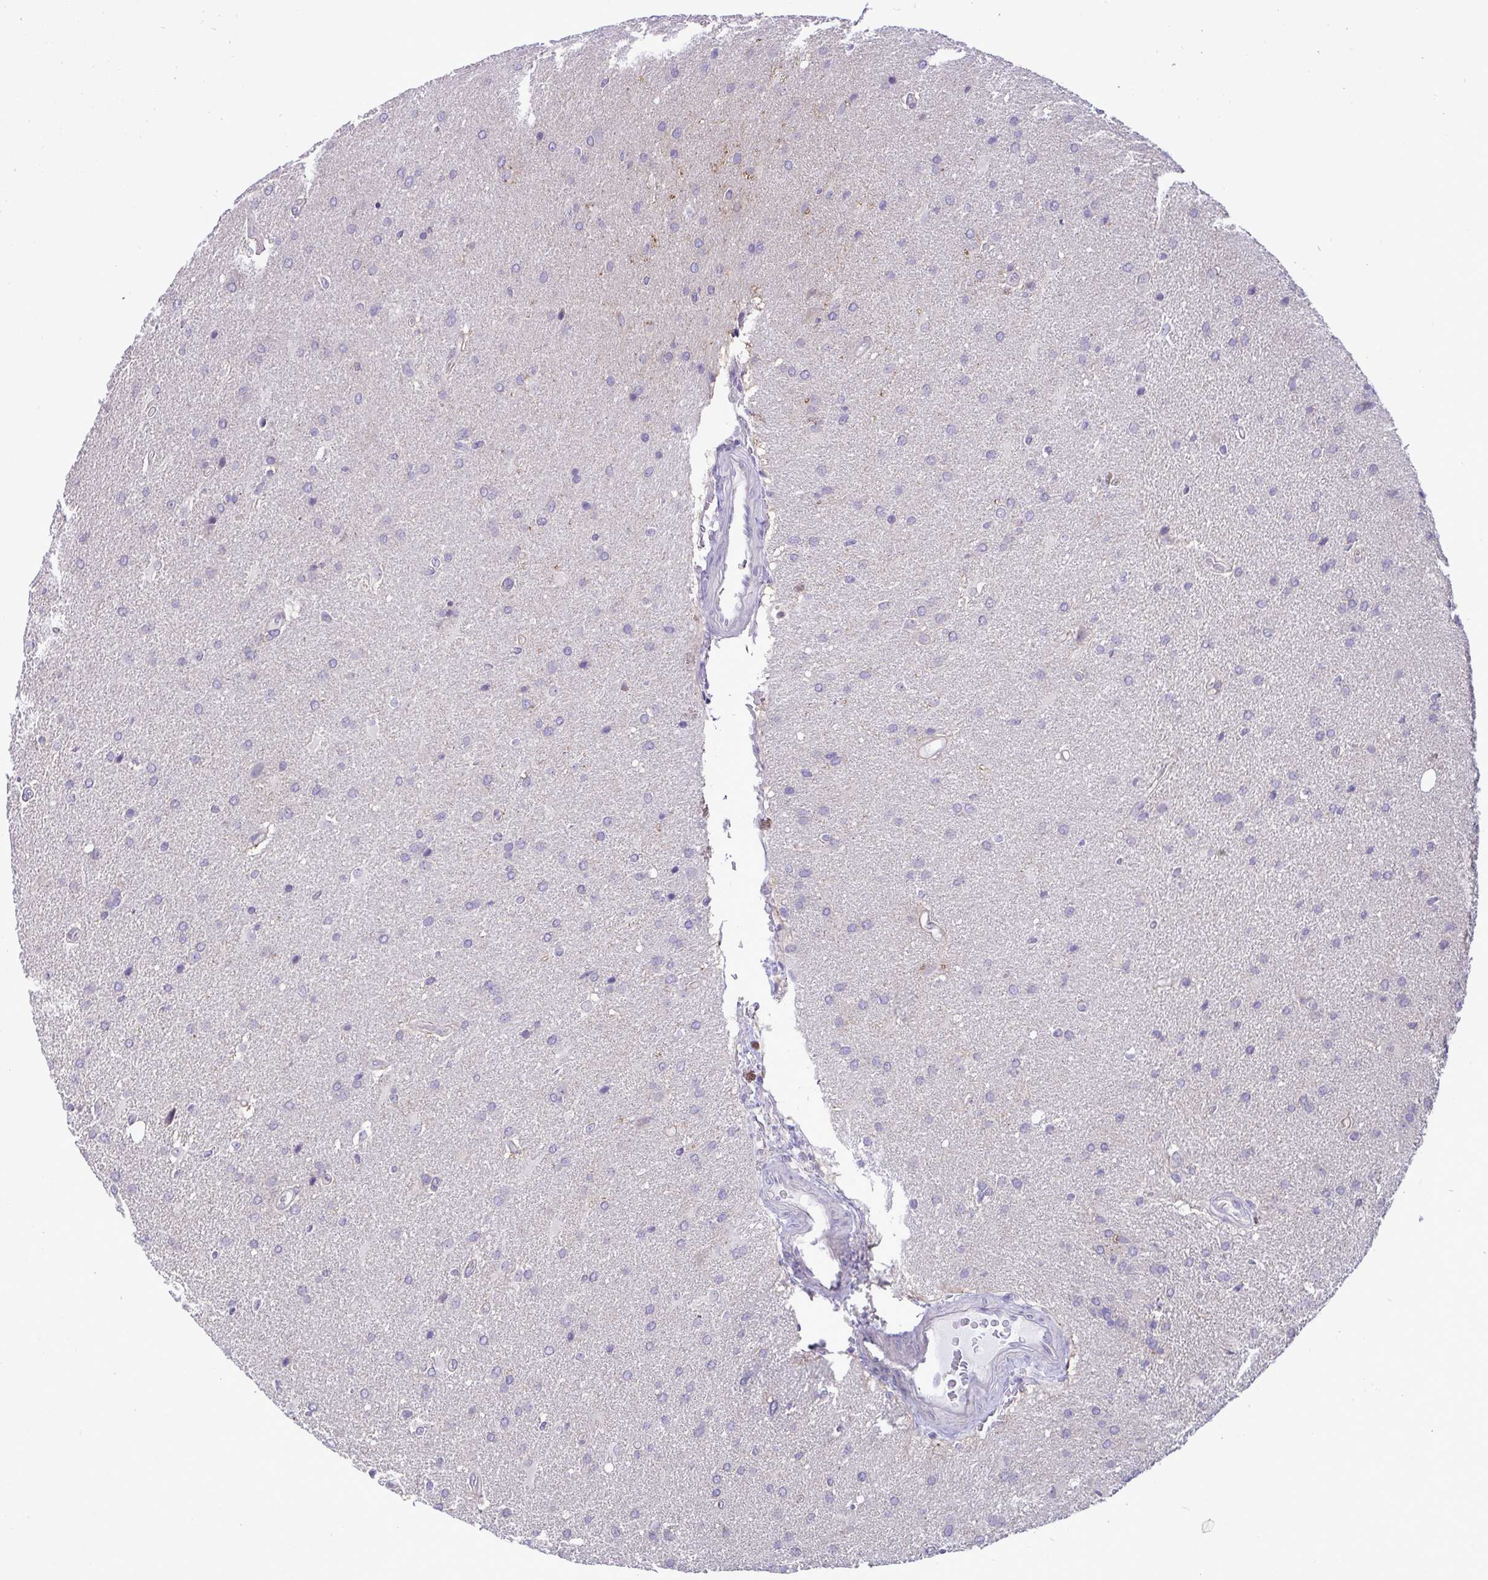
{"staining": {"intensity": "negative", "quantity": "none", "location": "none"}, "tissue": "glioma", "cell_type": "Tumor cells", "image_type": "cancer", "snomed": [{"axis": "morphology", "description": "Glioma, malignant, High grade"}, {"axis": "topography", "description": "Brain"}], "caption": "The immunohistochemistry (IHC) photomicrograph has no significant positivity in tumor cells of glioma tissue. (DAB (3,3'-diaminobenzidine) IHC visualized using brightfield microscopy, high magnification).", "gene": "TMEM41A", "patient": {"sex": "male", "age": 56}}